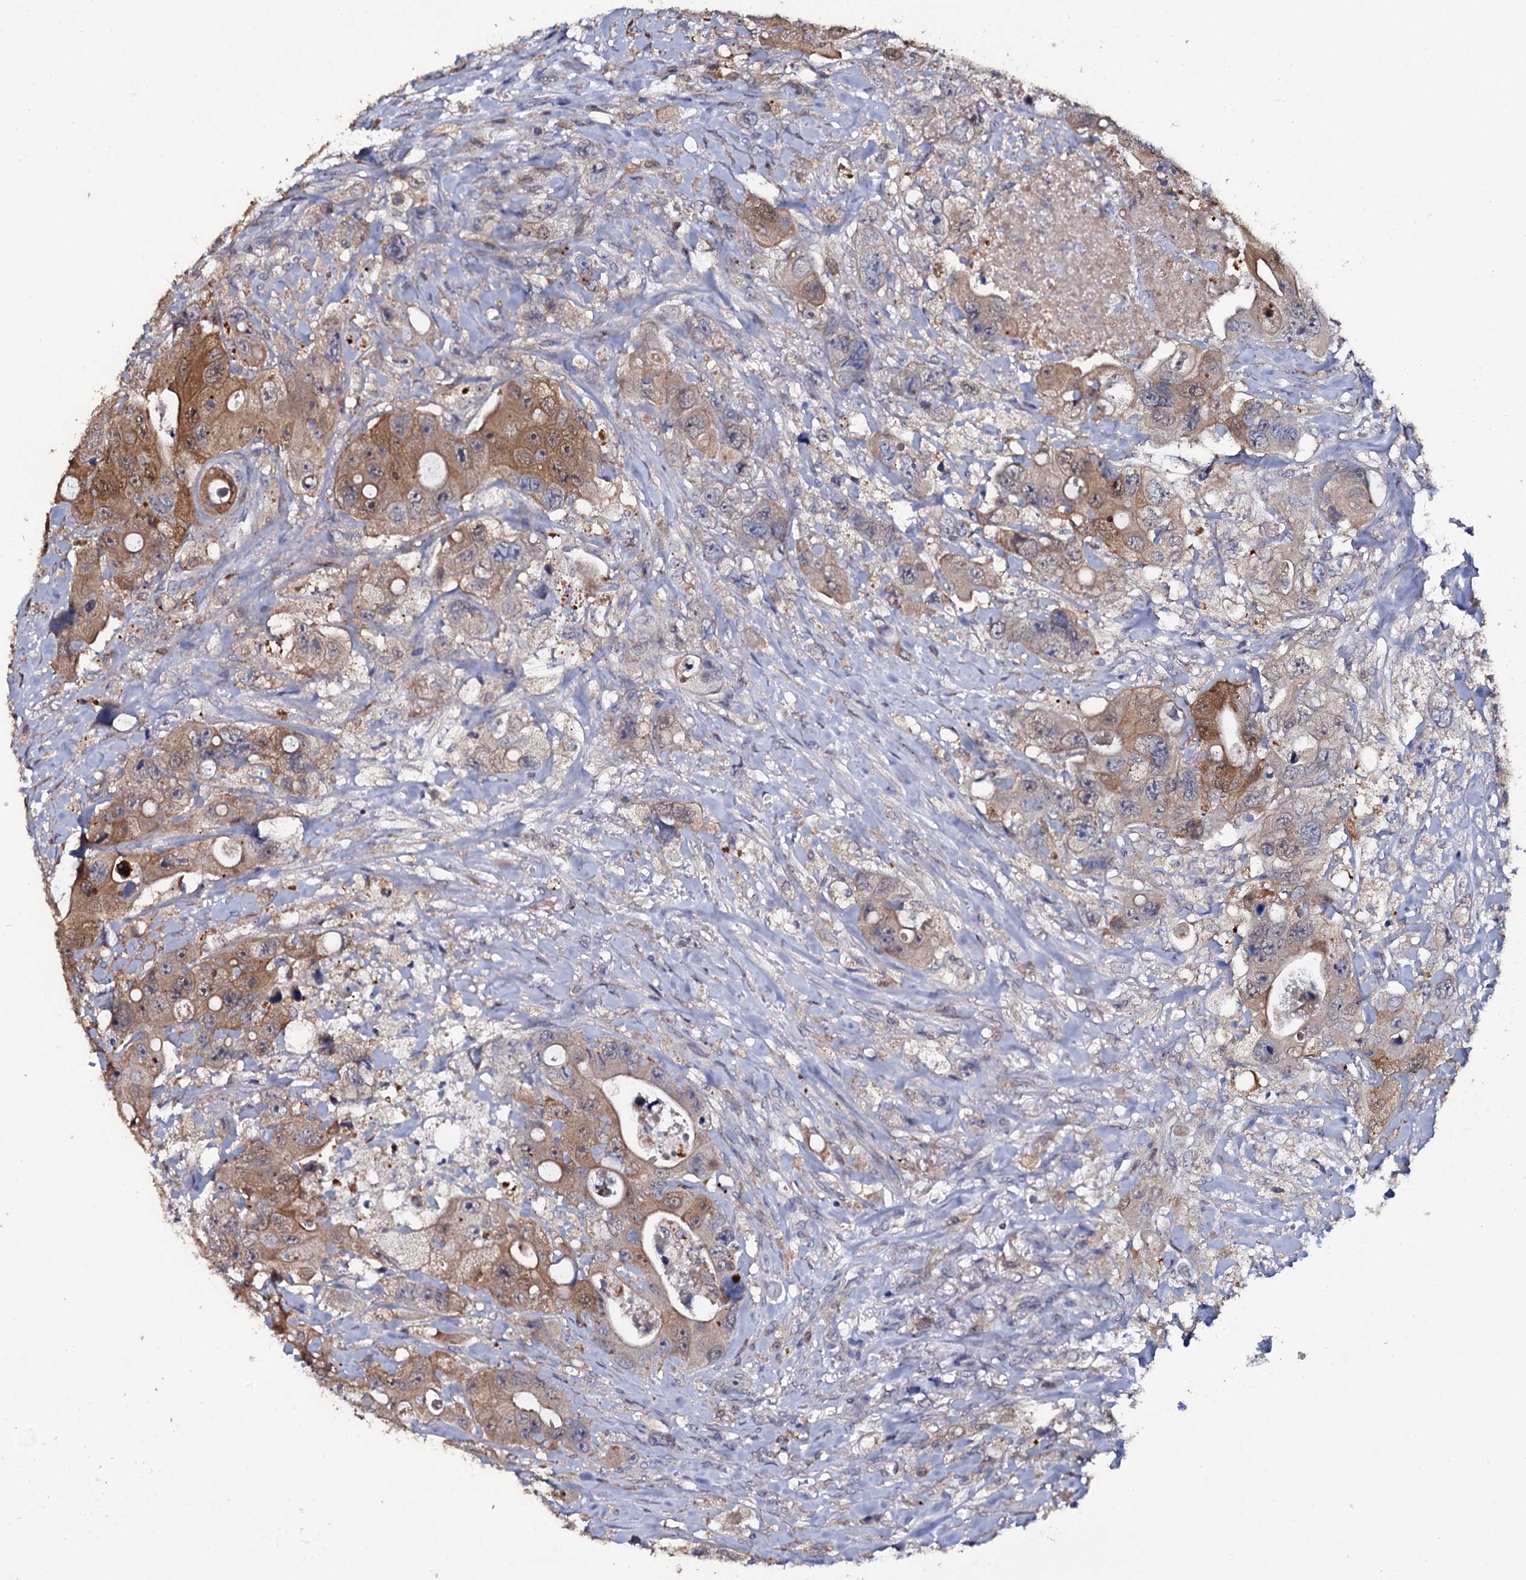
{"staining": {"intensity": "moderate", "quantity": ">75%", "location": "cytoplasmic/membranous,nuclear"}, "tissue": "colorectal cancer", "cell_type": "Tumor cells", "image_type": "cancer", "snomed": [{"axis": "morphology", "description": "Adenocarcinoma, NOS"}, {"axis": "topography", "description": "Colon"}], "caption": "Colorectal adenocarcinoma stained for a protein reveals moderate cytoplasmic/membranous and nuclear positivity in tumor cells.", "gene": "CRYL1", "patient": {"sex": "female", "age": 46}}